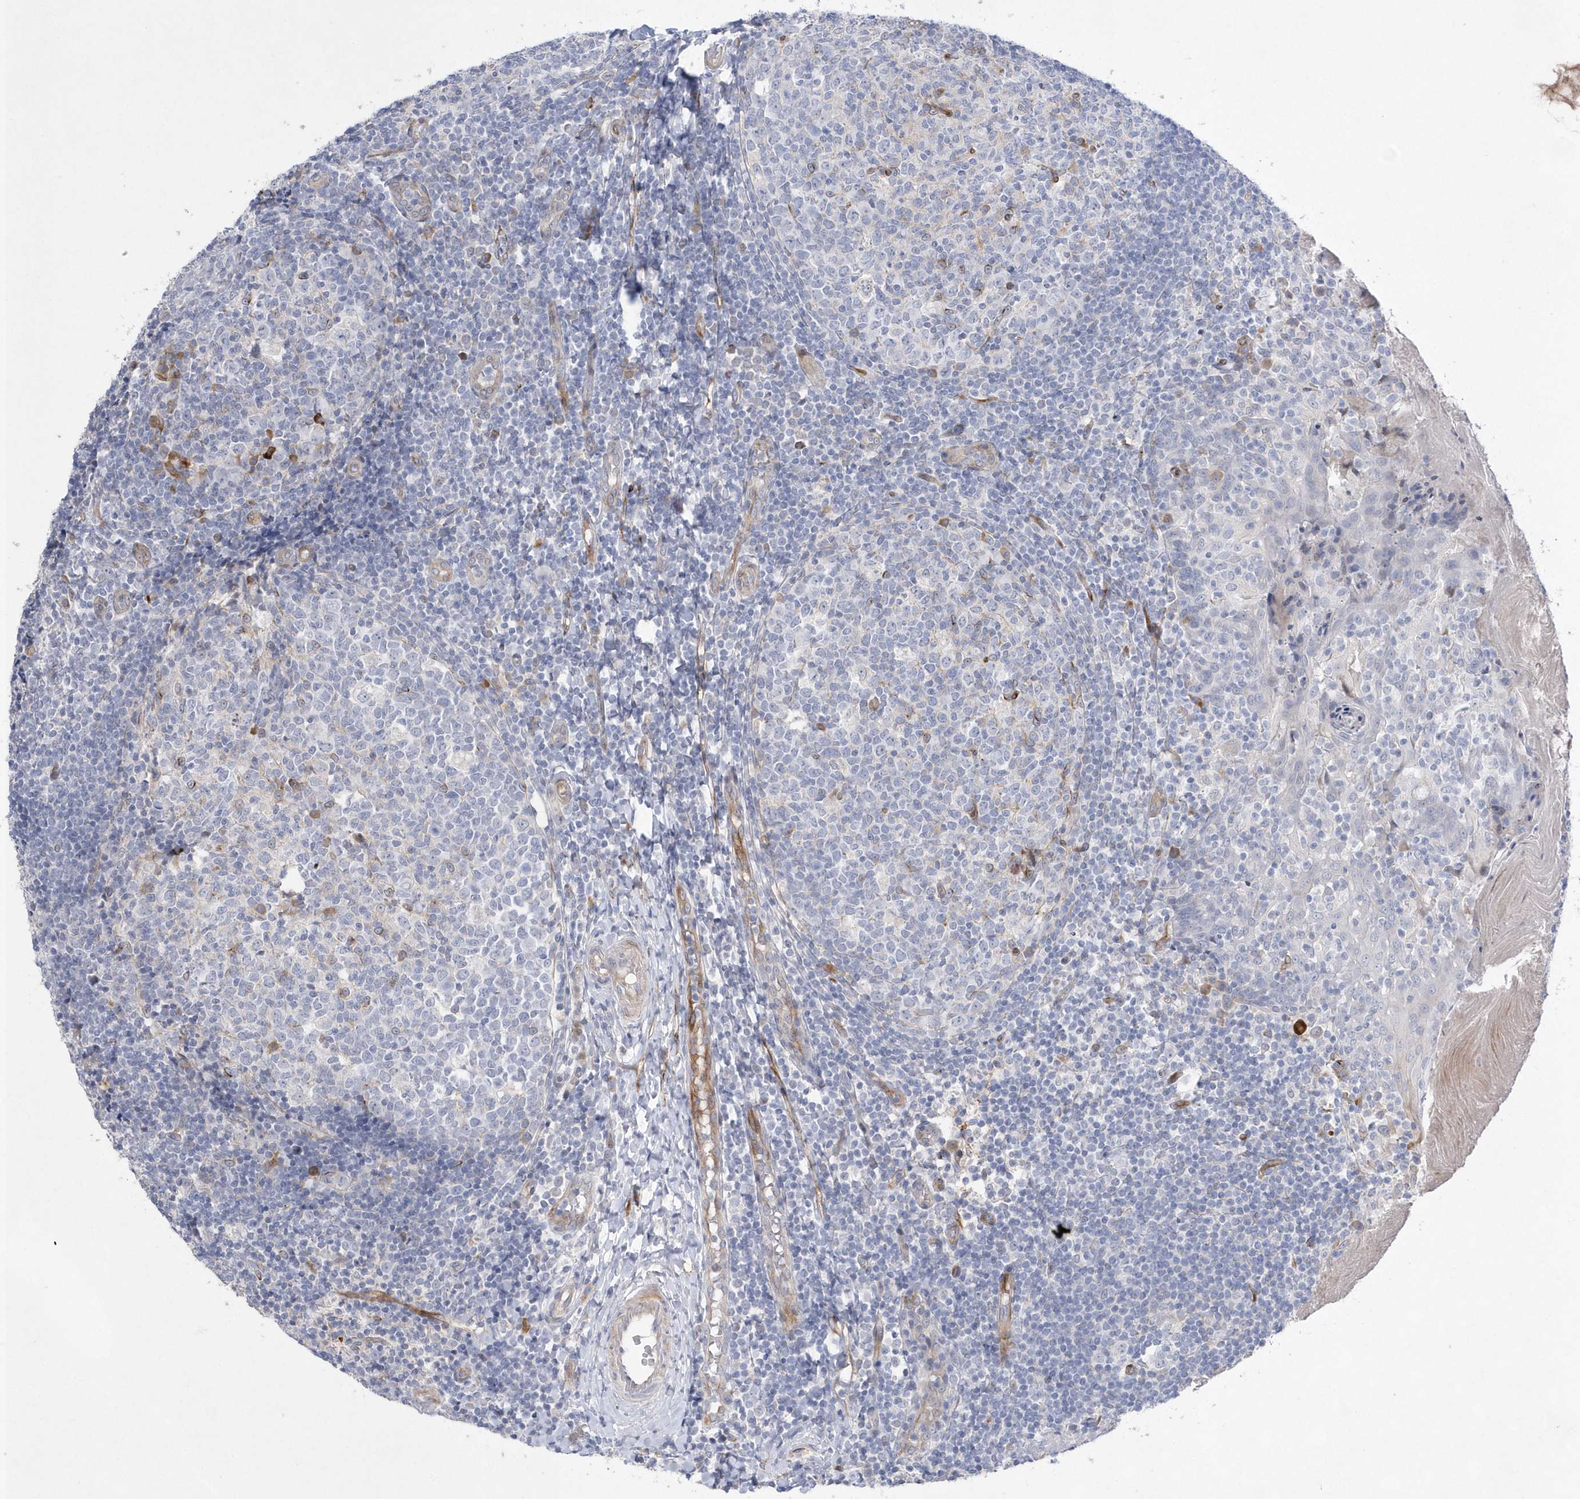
{"staining": {"intensity": "negative", "quantity": "none", "location": "none"}, "tissue": "tonsil", "cell_type": "Germinal center cells", "image_type": "normal", "snomed": [{"axis": "morphology", "description": "Normal tissue, NOS"}, {"axis": "topography", "description": "Tonsil"}], "caption": "IHC of normal tonsil reveals no staining in germinal center cells. (Immunohistochemistry, brightfield microscopy, high magnification).", "gene": "TMEM132B", "patient": {"sex": "female", "age": 19}}